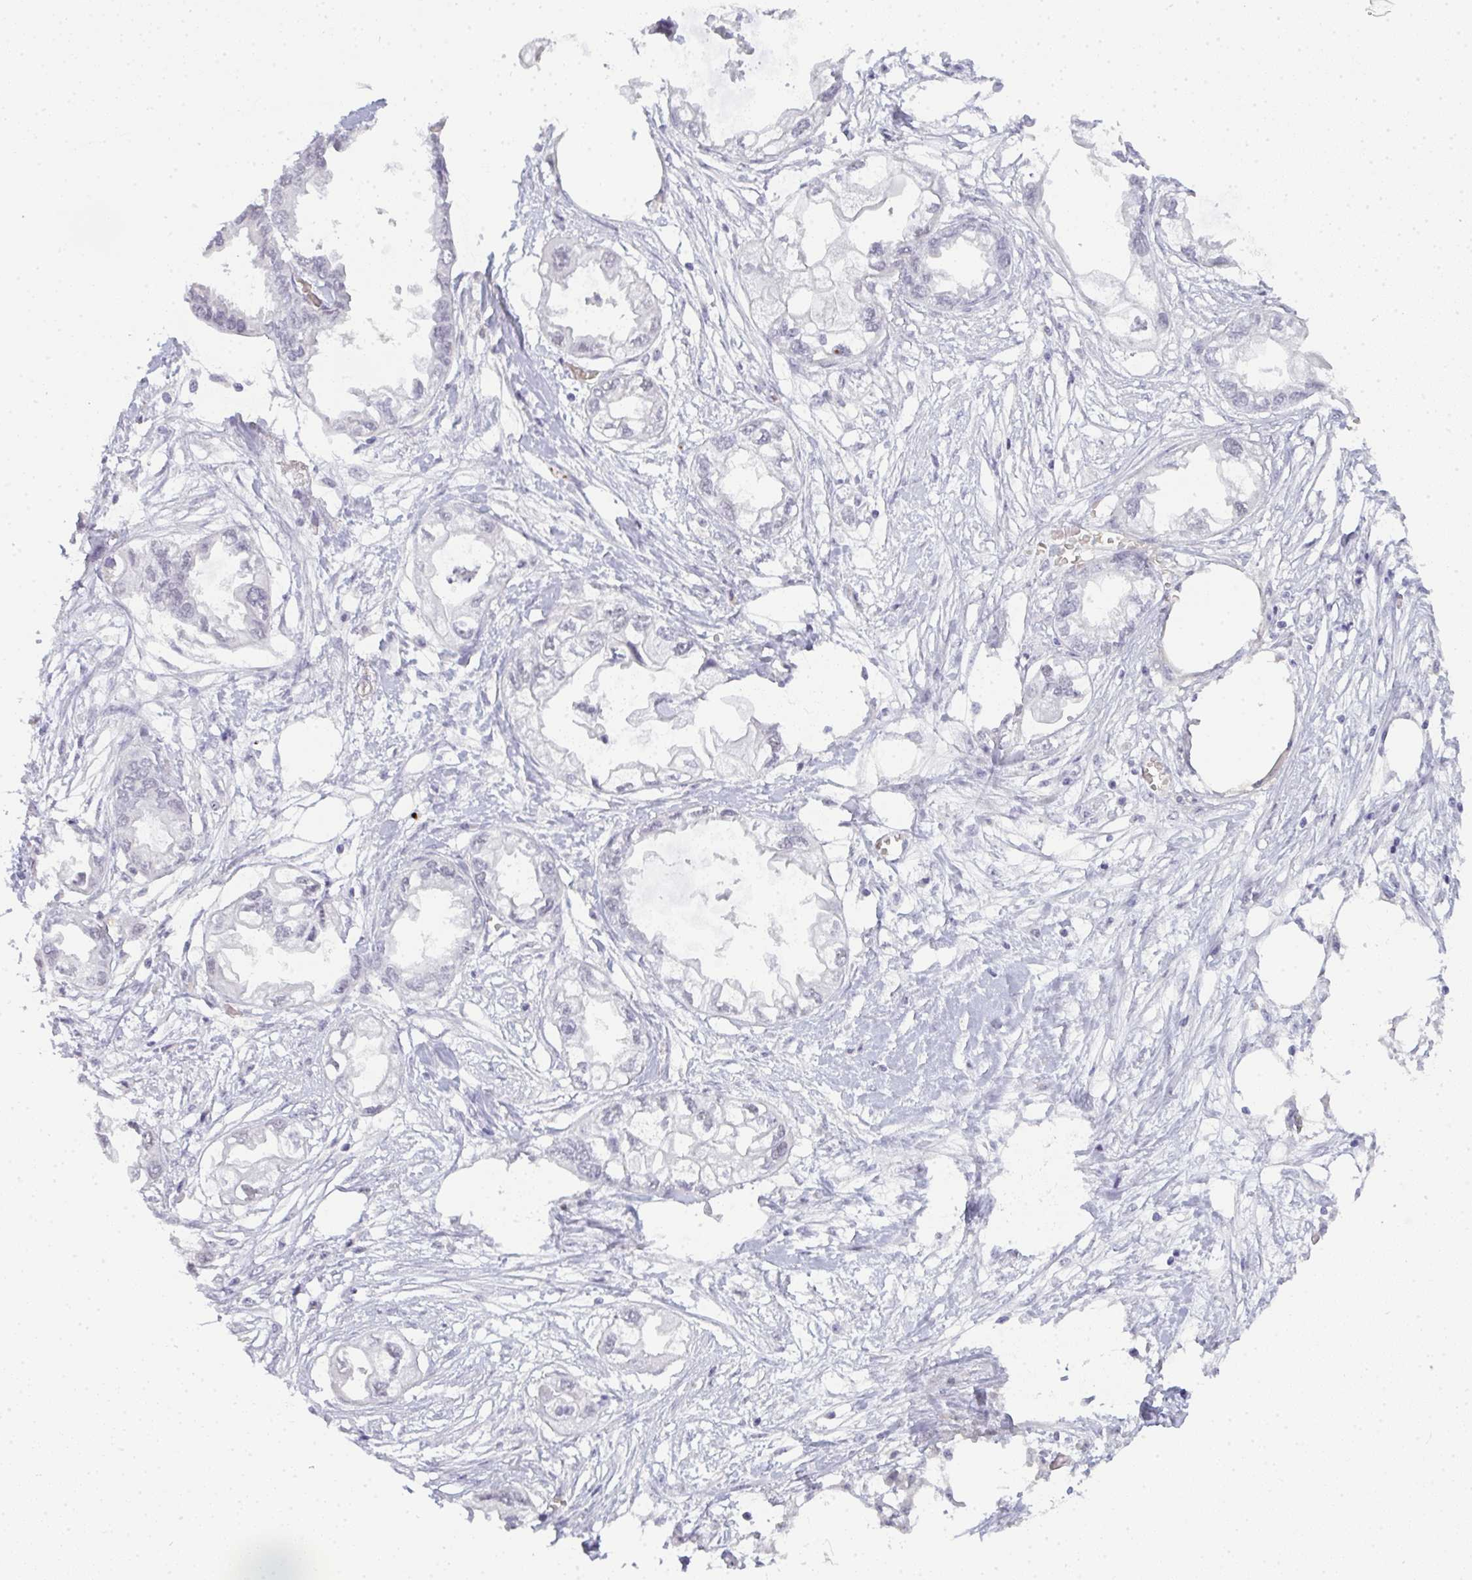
{"staining": {"intensity": "negative", "quantity": "none", "location": "none"}, "tissue": "endometrial cancer", "cell_type": "Tumor cells", "image_type": "cancer", "snomed": [{"axis": "morphology", "description": "Adenocarcinoma, NOS"}, {"axis": "morphology", "description": "Adenocarcinoma, metastatic, NOS"}, {"axis": "topography", "description": "Adipose tissue"}, {"axis": "topography", "description": "Endometrium"}], "caption": "Immunohistochemistry (IHC) of endometrial adenocarcinoma reveals no positivity in tumor cells. The staining was performed using DAB to visualize the protein expression in brown, while the nuclei were stained in blue with hematoxylin (Magnification: 20x).", "gene": "TNMD", "patient": {"sex": "female", "age": 67}}